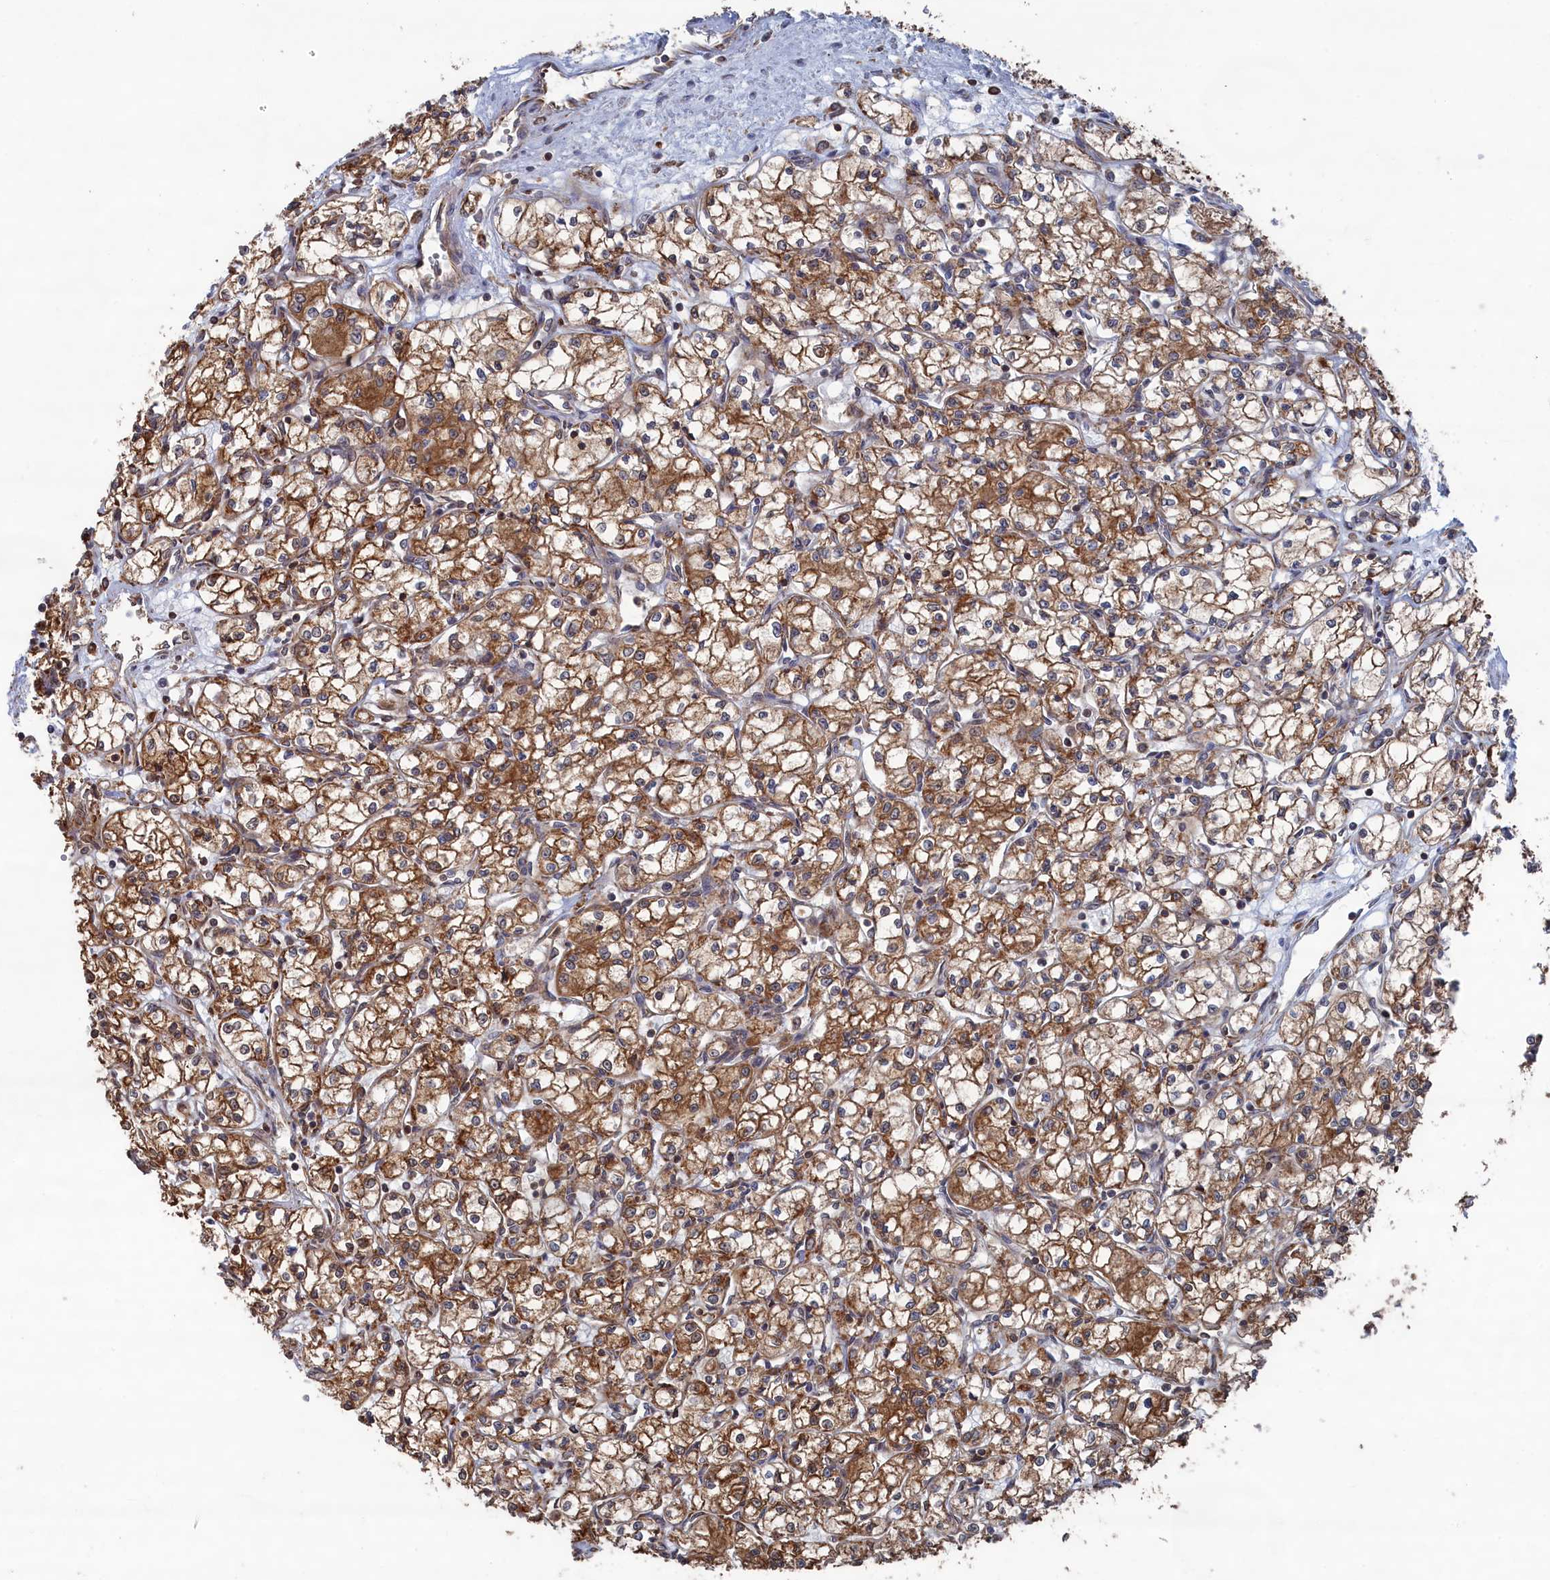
{"staining": {"intensity": "moderate", "quantity": ">75%", "location": "cytoplasmic/membranous"}, "tissue": "renal cancer", "cell_type": "Tumor cells", "image_type": "cancer", "snomed": [{"axis": "morphology", "description": "Adenocarcinoma, NOS"}, {"axis": "topography", "description": "Kidney"}], "caption": "An image showing moderate cytoplasmic/membranous expression in approximately >75% of tumor cells in renal cancer, as visualized by brown immunohistochemical staining.", "gene": "BPIFB6", "patient": {"sex": "male", "age": 59}}